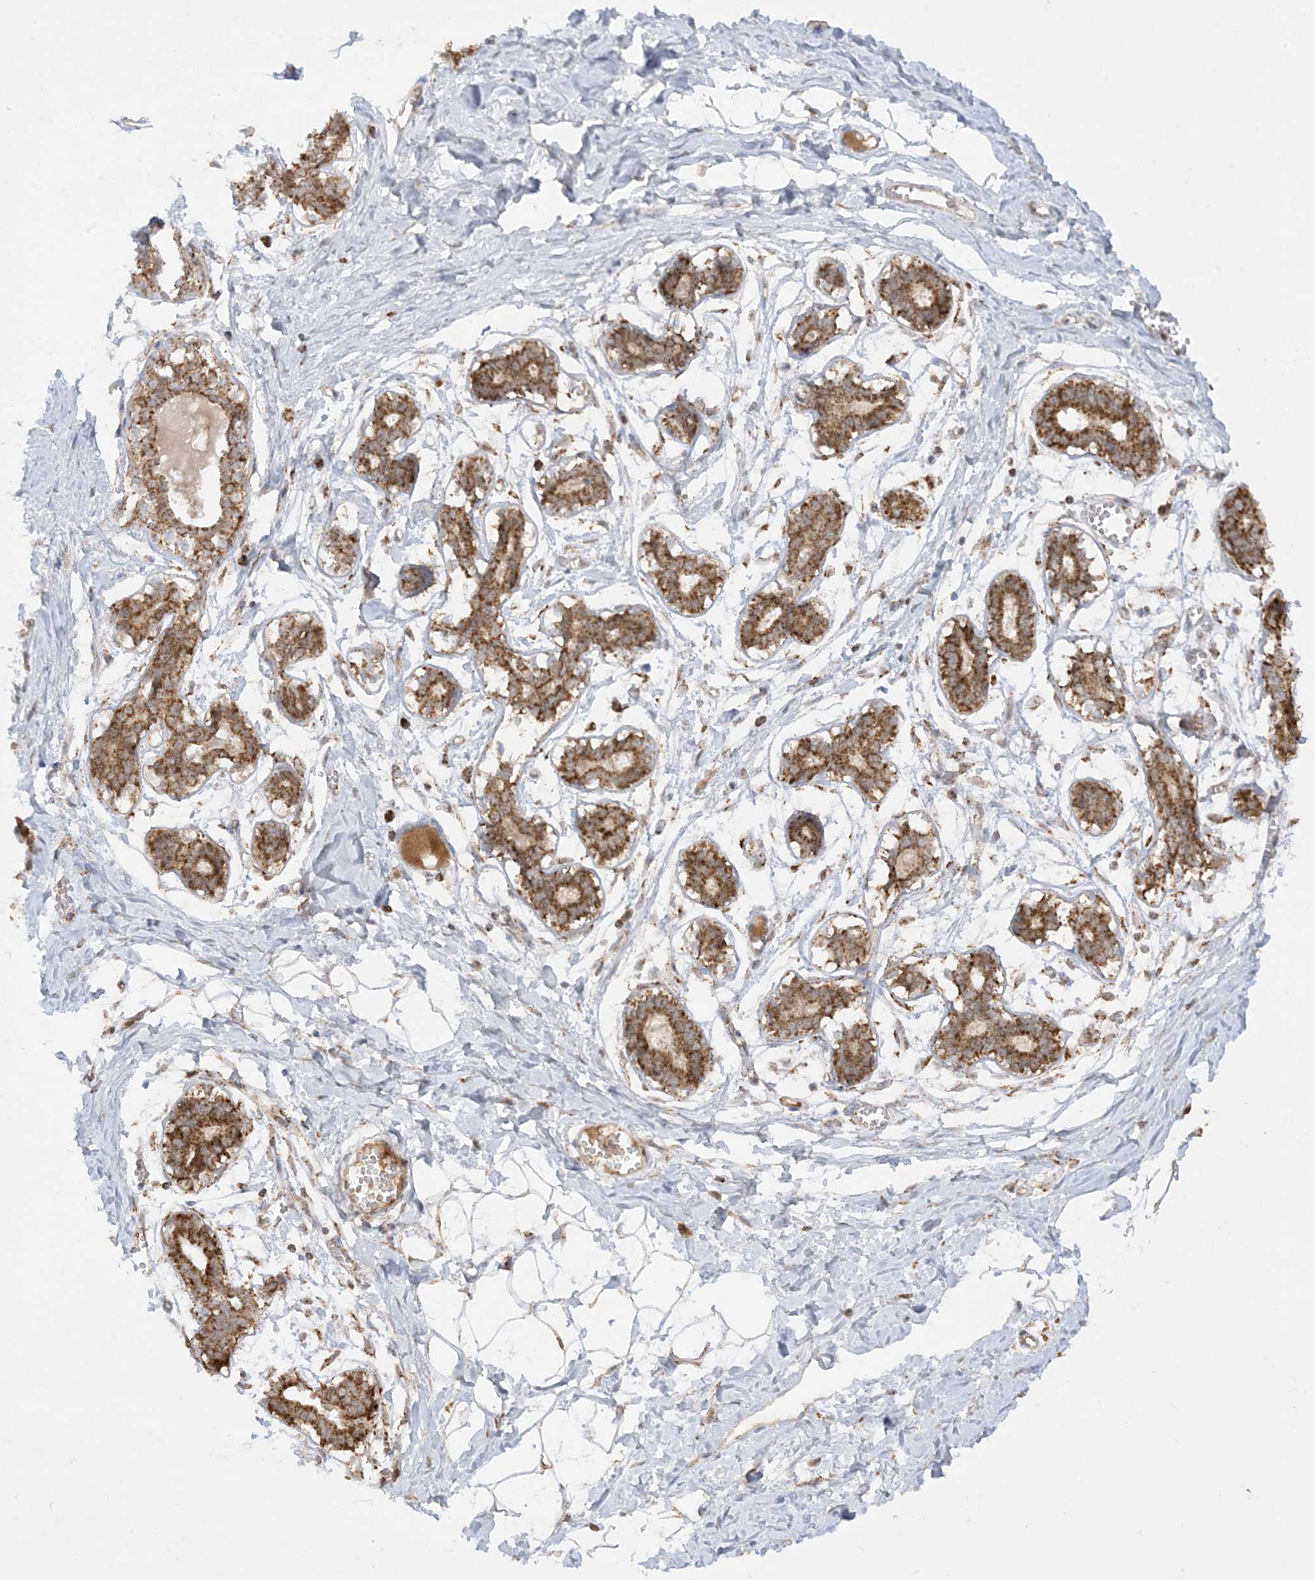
{"staining": {"intensity": "moderate", "quantity": "25%-75%", "location": "cytoplasmic/membranous"}, "tissue": "breast", "cell_type": "Adipocytes", "image_type": "normal", "snomed": [{"axis": "morphology", "description": "Normal tissue, NOS"}, {"axis": "topography", "description": "Breast"}], "caption": "Immunohistochemical staining of benign breast shows medium levels of moderate cytoplasmic/membranous positivity in approximately 25%-75% of adipocytes.", "gene": "NDUFAF3", "patient": {"sex": "female", "age": 27}}